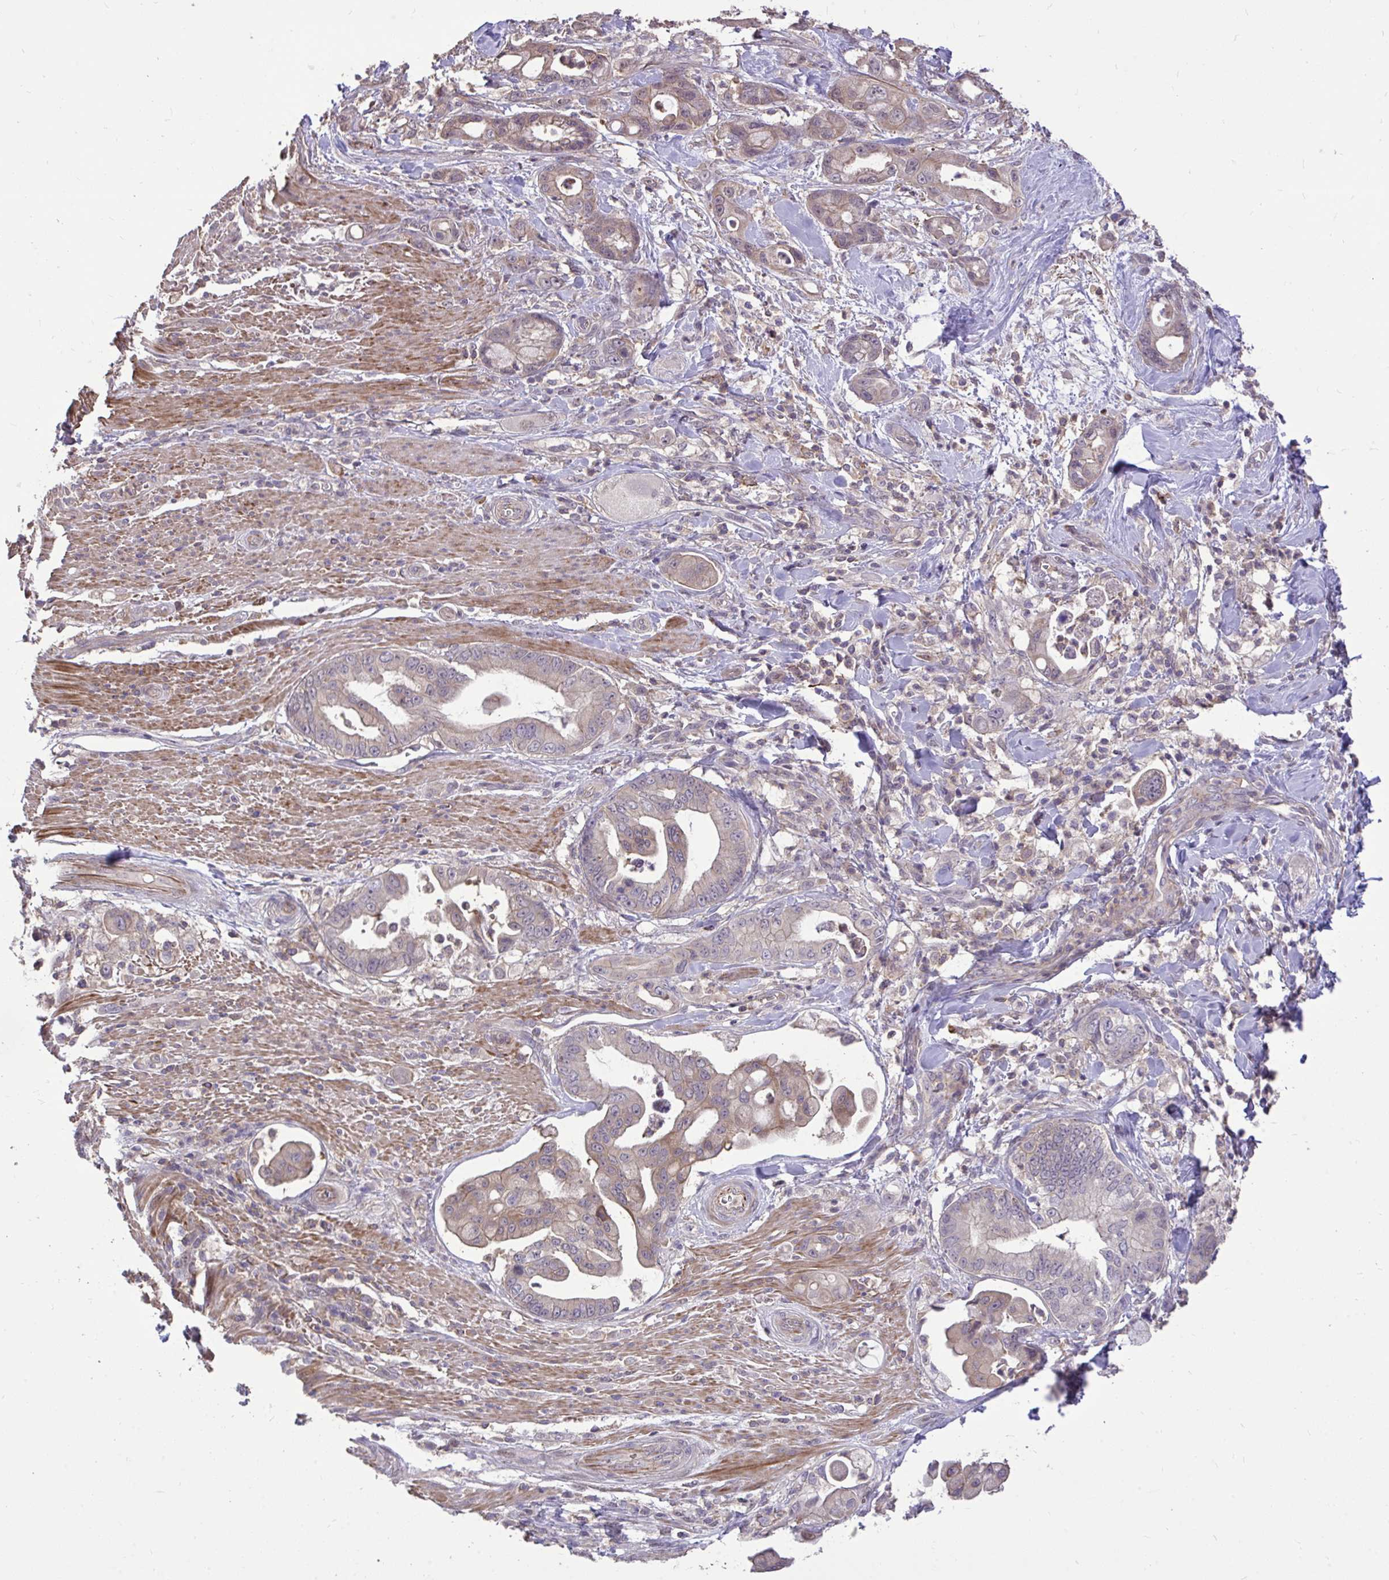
{"staining": {"intensity": "weak", "quantity": "25%-75%", "location": "cytoplasmic/membranous"}, "tissue": "pancreatic cancer", "cell_type": "Tumor cells", "image_type": "cancer", "snomed": [{"axis": "morphology", "description": "Adenocarcinoma, NOS"}, {"axis": "topography", "description": "Pancreas"}], "caption": "Brown immunohistochemical staining in human adenocarcinoma (pancreatic) reveals weak cytoplasmic/membranous staining in about 25%-75% of tumor cells.", "gene": "IGFL2", "patient": {"sex": "male", "age": 68}}